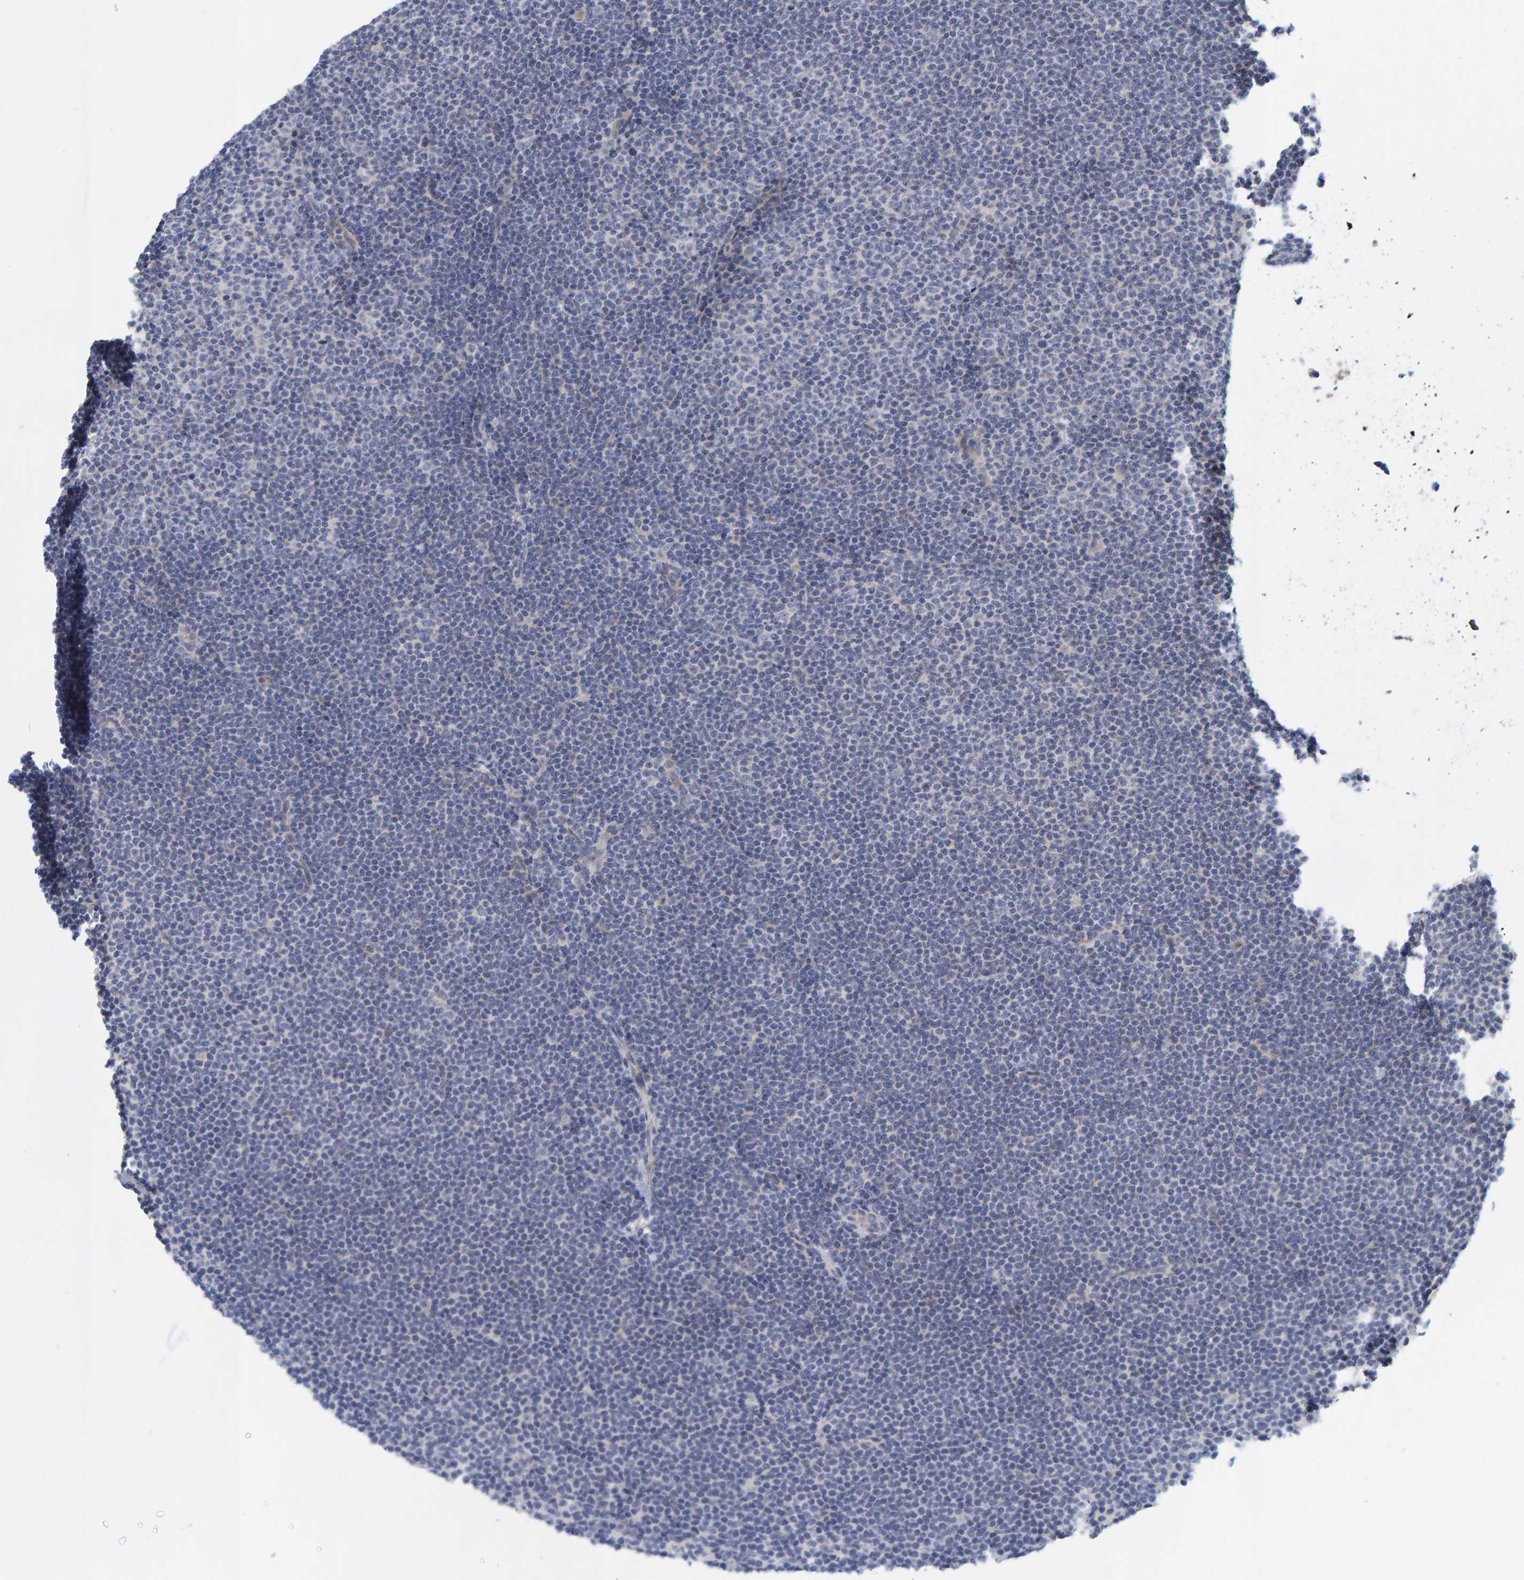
{"staining": {"intensity": "negative", "quantity": "none", "location": "none"}, "tissue": "lymphoma", "cell_type": "Tumor cells", "image_type": "cancer", "snomed": [{"axis": "morphology", "description": "Malignant lymphoma, non-Hodgkin's type, Low grade"}, {"axis": "topography", "description": "Lymph node"}], "caption": "This is a histopathology image of immunohistochemistry staining of malignant lymphoma, non-Hodgkin's type (low-grade), which shows no positivity in tumor cells.", "gene": "ZNF77", "patient": {"sex": "female", "age": 53}}